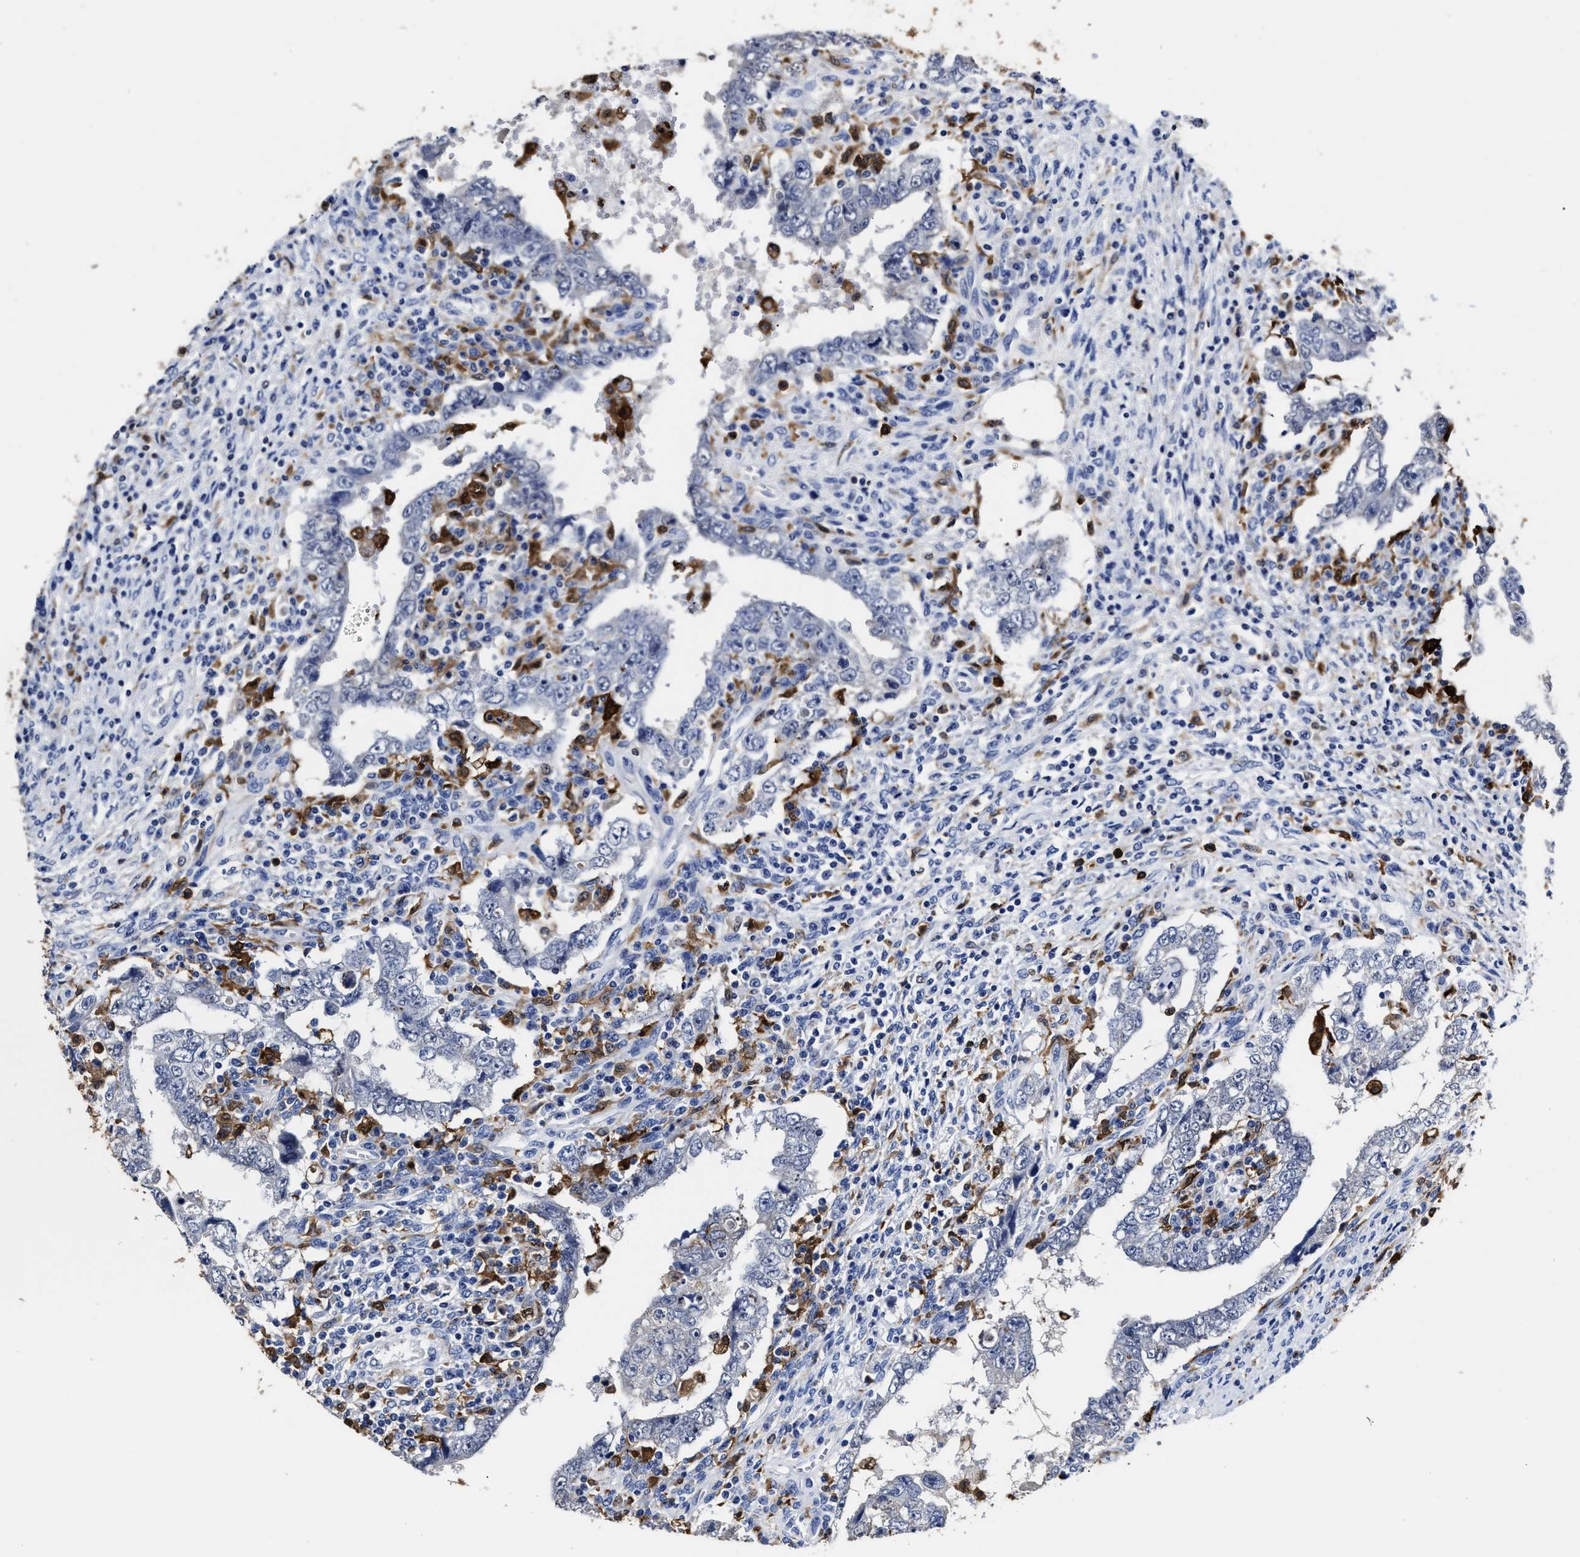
{"staining": {"intensity": "negative", "quantity": "none", "location": "none"}, "tissue": "testis cancer", "cell_type": "Tumor cells", "image_type": "cancer", "snomed": [{"axis": "morphology", "description": "Carcinoma, Embryonal, NOS"}, {"axis": "topography", "description": "Testis"}], "caption": "IHC micrograph of human testis embryonal carcinoma stained for a protein (brown), which displays no expression in tumor cells.", "gene": "PRPF4B", "patient": {"sex": "male", "age": 26}}